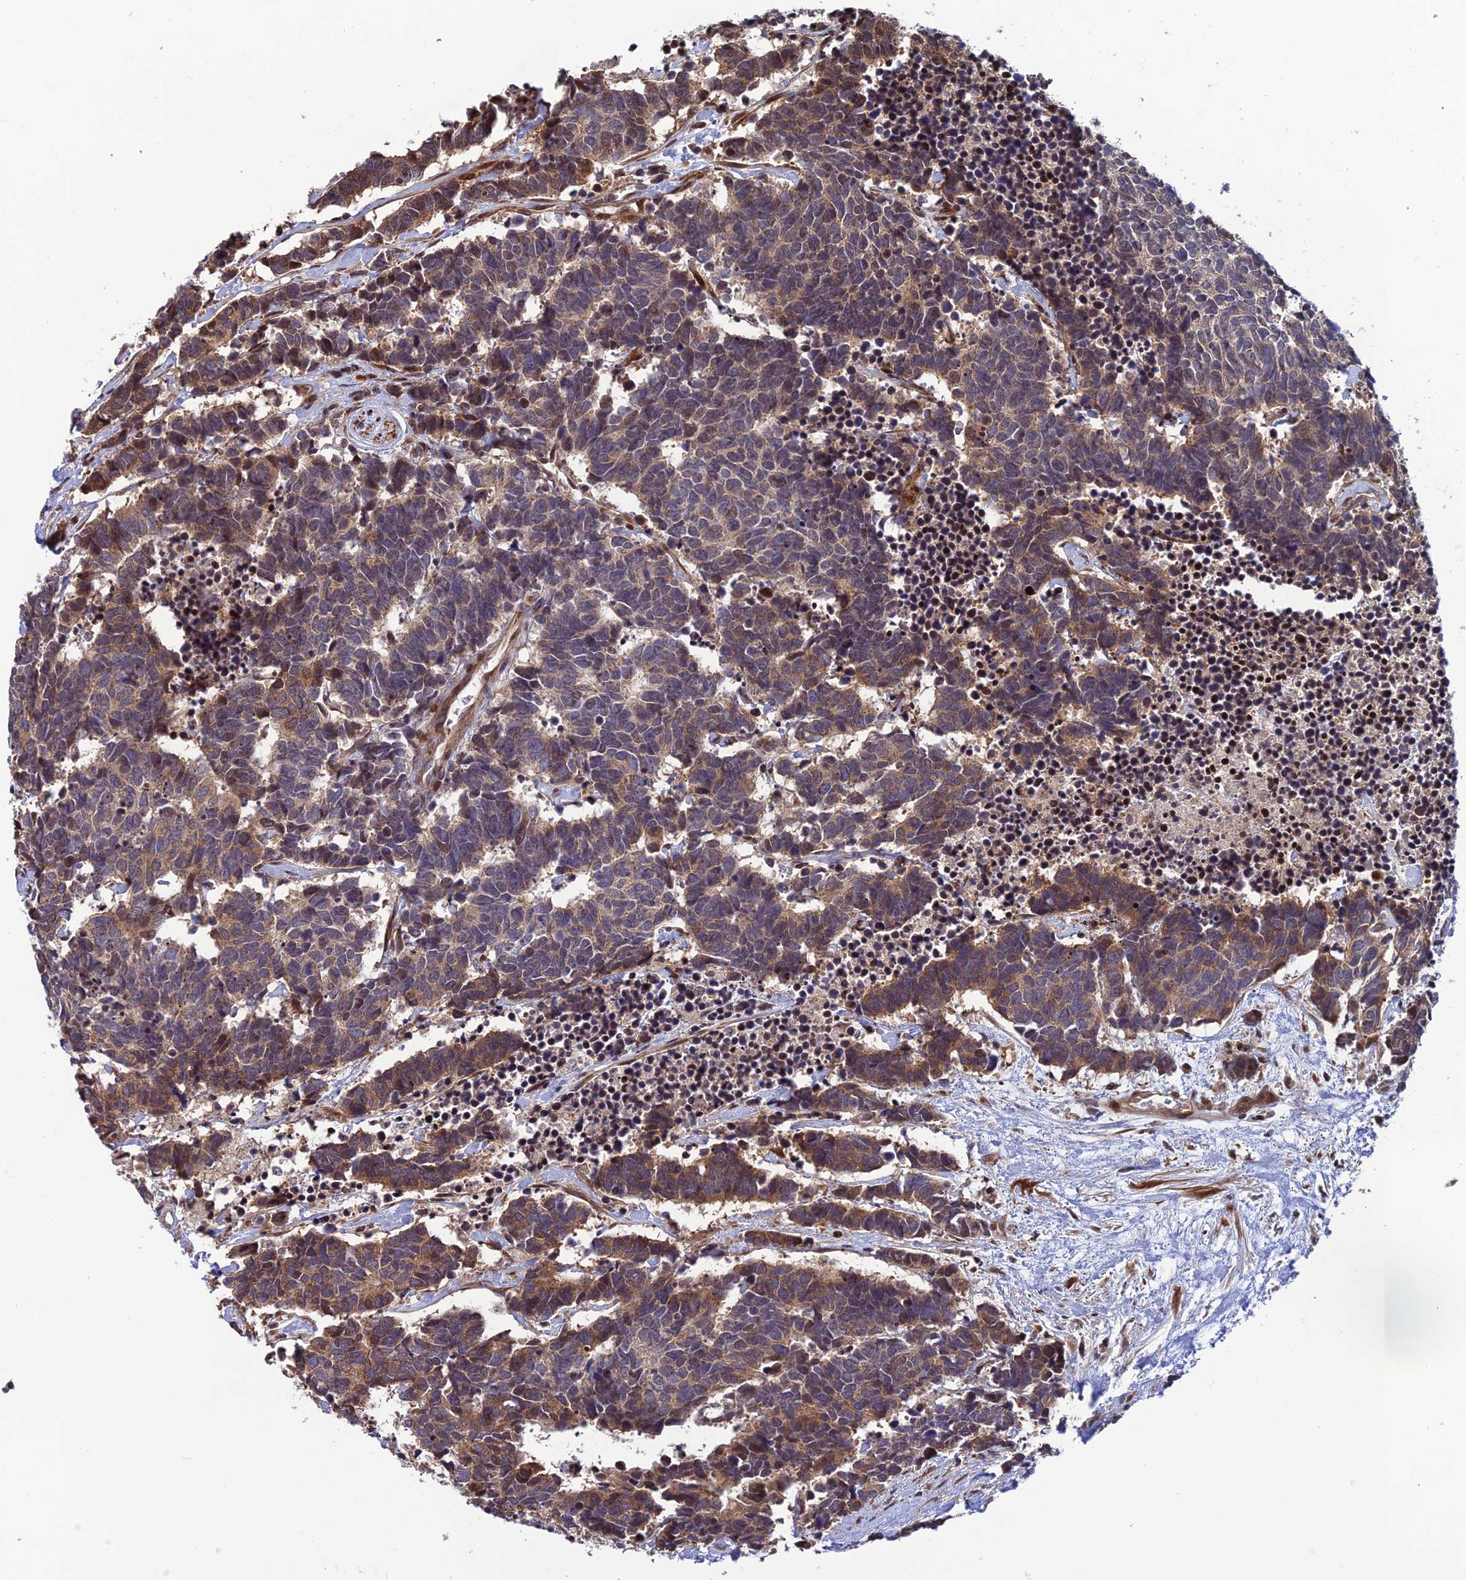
{"staining": {"intensity": "moderate", "quantity": "25%-75%", "location": "cytoplasmic/membranous,nuclear"}, "tissue": "carcinoid", "cell_type": "Tumor cells", "image_type": "cancer", "snomed": [{"axis": "morphology", "description": "Carcinoma, NOS"}, {"axis": "morphology", "description": "Carcinoid, malignant, NOS"}, {"axis": "topography", "description": "Urinary bladder"}], "caption": "Carcinoid stained with DAB (3,3'-diaminobenzidine) immunohistochemistry (IHC) exhibits medium levels of moderate cytoplasmic/membranous and nuclear staining in approximately 25%-75% of tumor cells.", "gene": "SMIM7", "patient": {"sex": "male", "age": 57}}